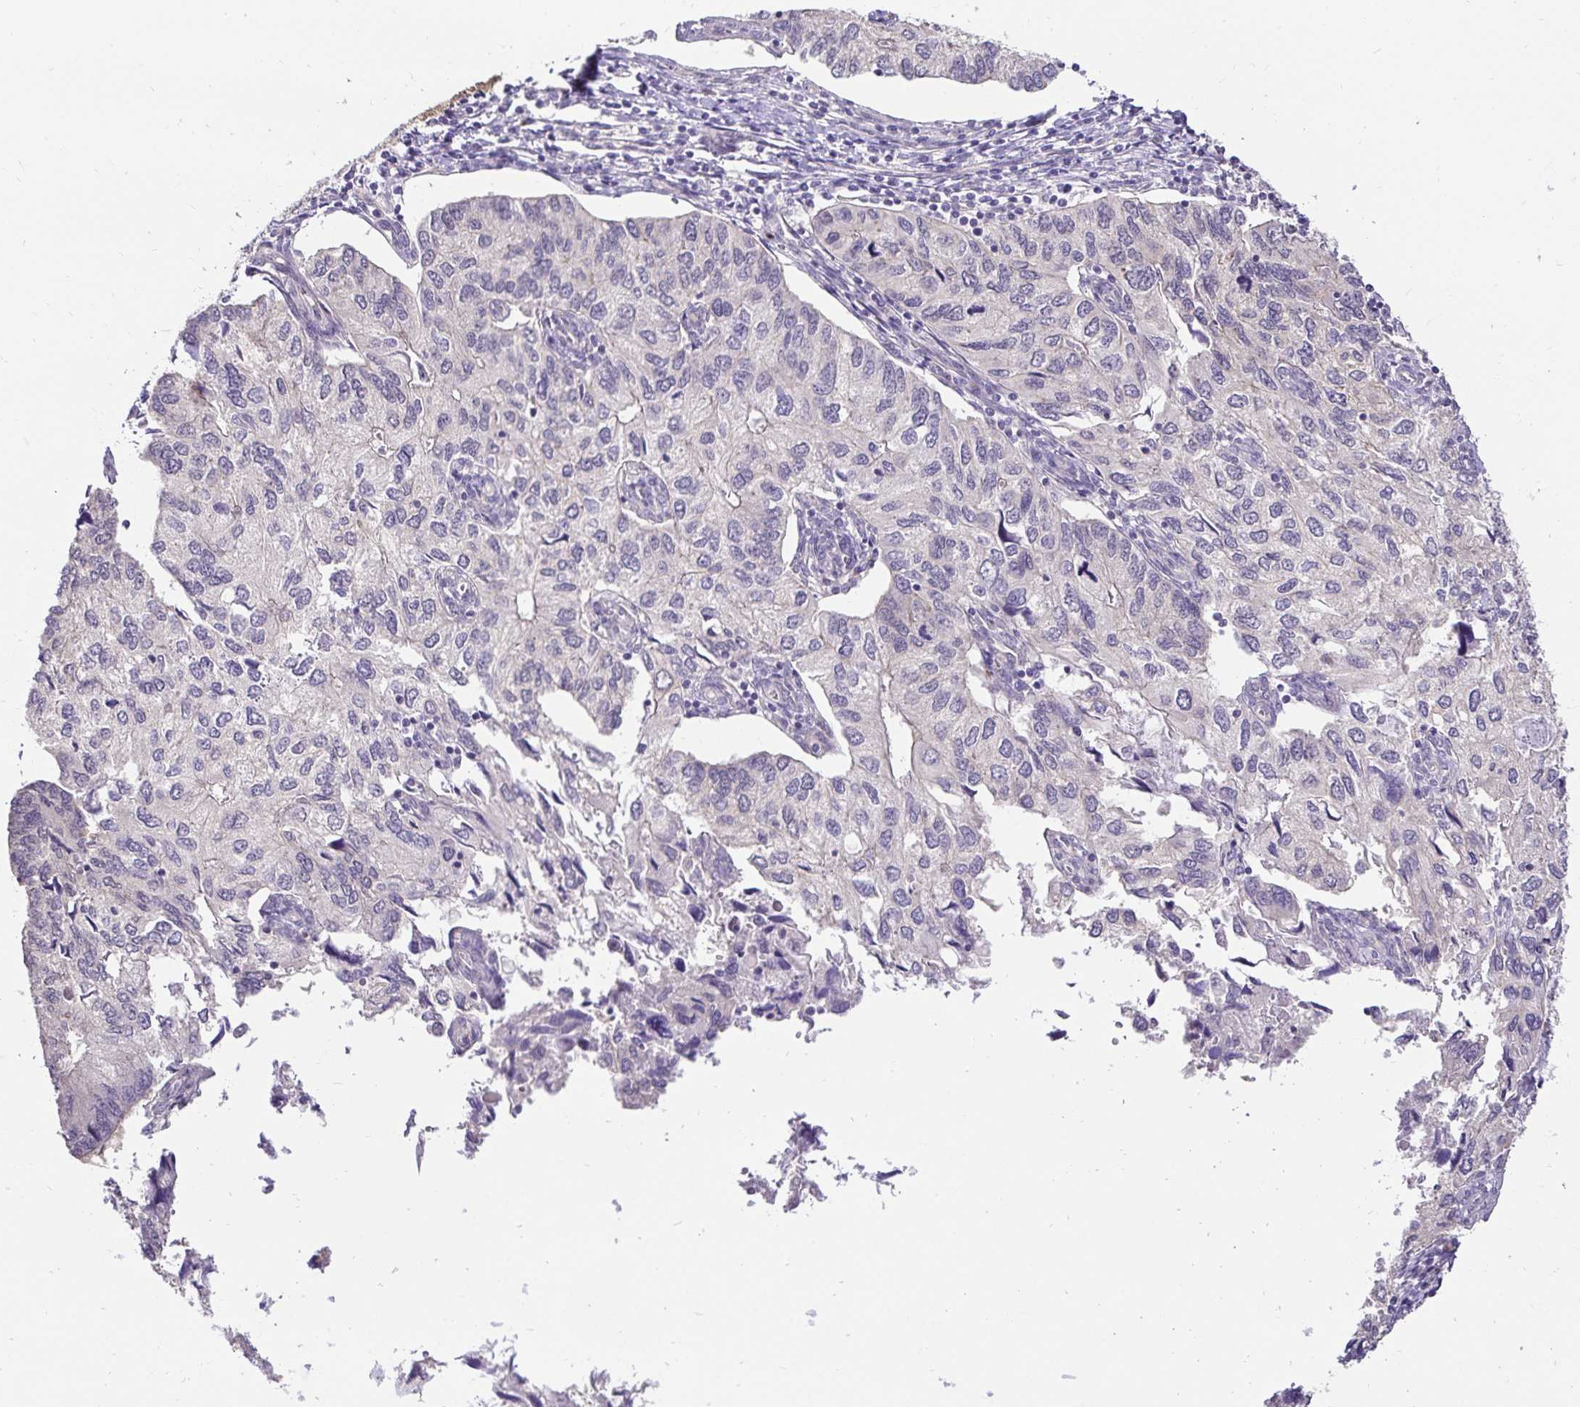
{"staining": {"intensity": "negative", "quantity": "none", "location": "none"}, "tissue": "endometrial cancer", "cell_type": "Tumor cells", "image_type": "cancer", "snomed": [{"axis": "morphology", "description": "Carcinoma, NOS"}, {"axis": "topography", "description": "Uterus"}], "caption": "Immunohistochemistry (IHC) of endometrial carcinoma shows no staining in tumor cells.", "gene": "SLC9A1", "patient": {"sex": "female", "age": 76}}